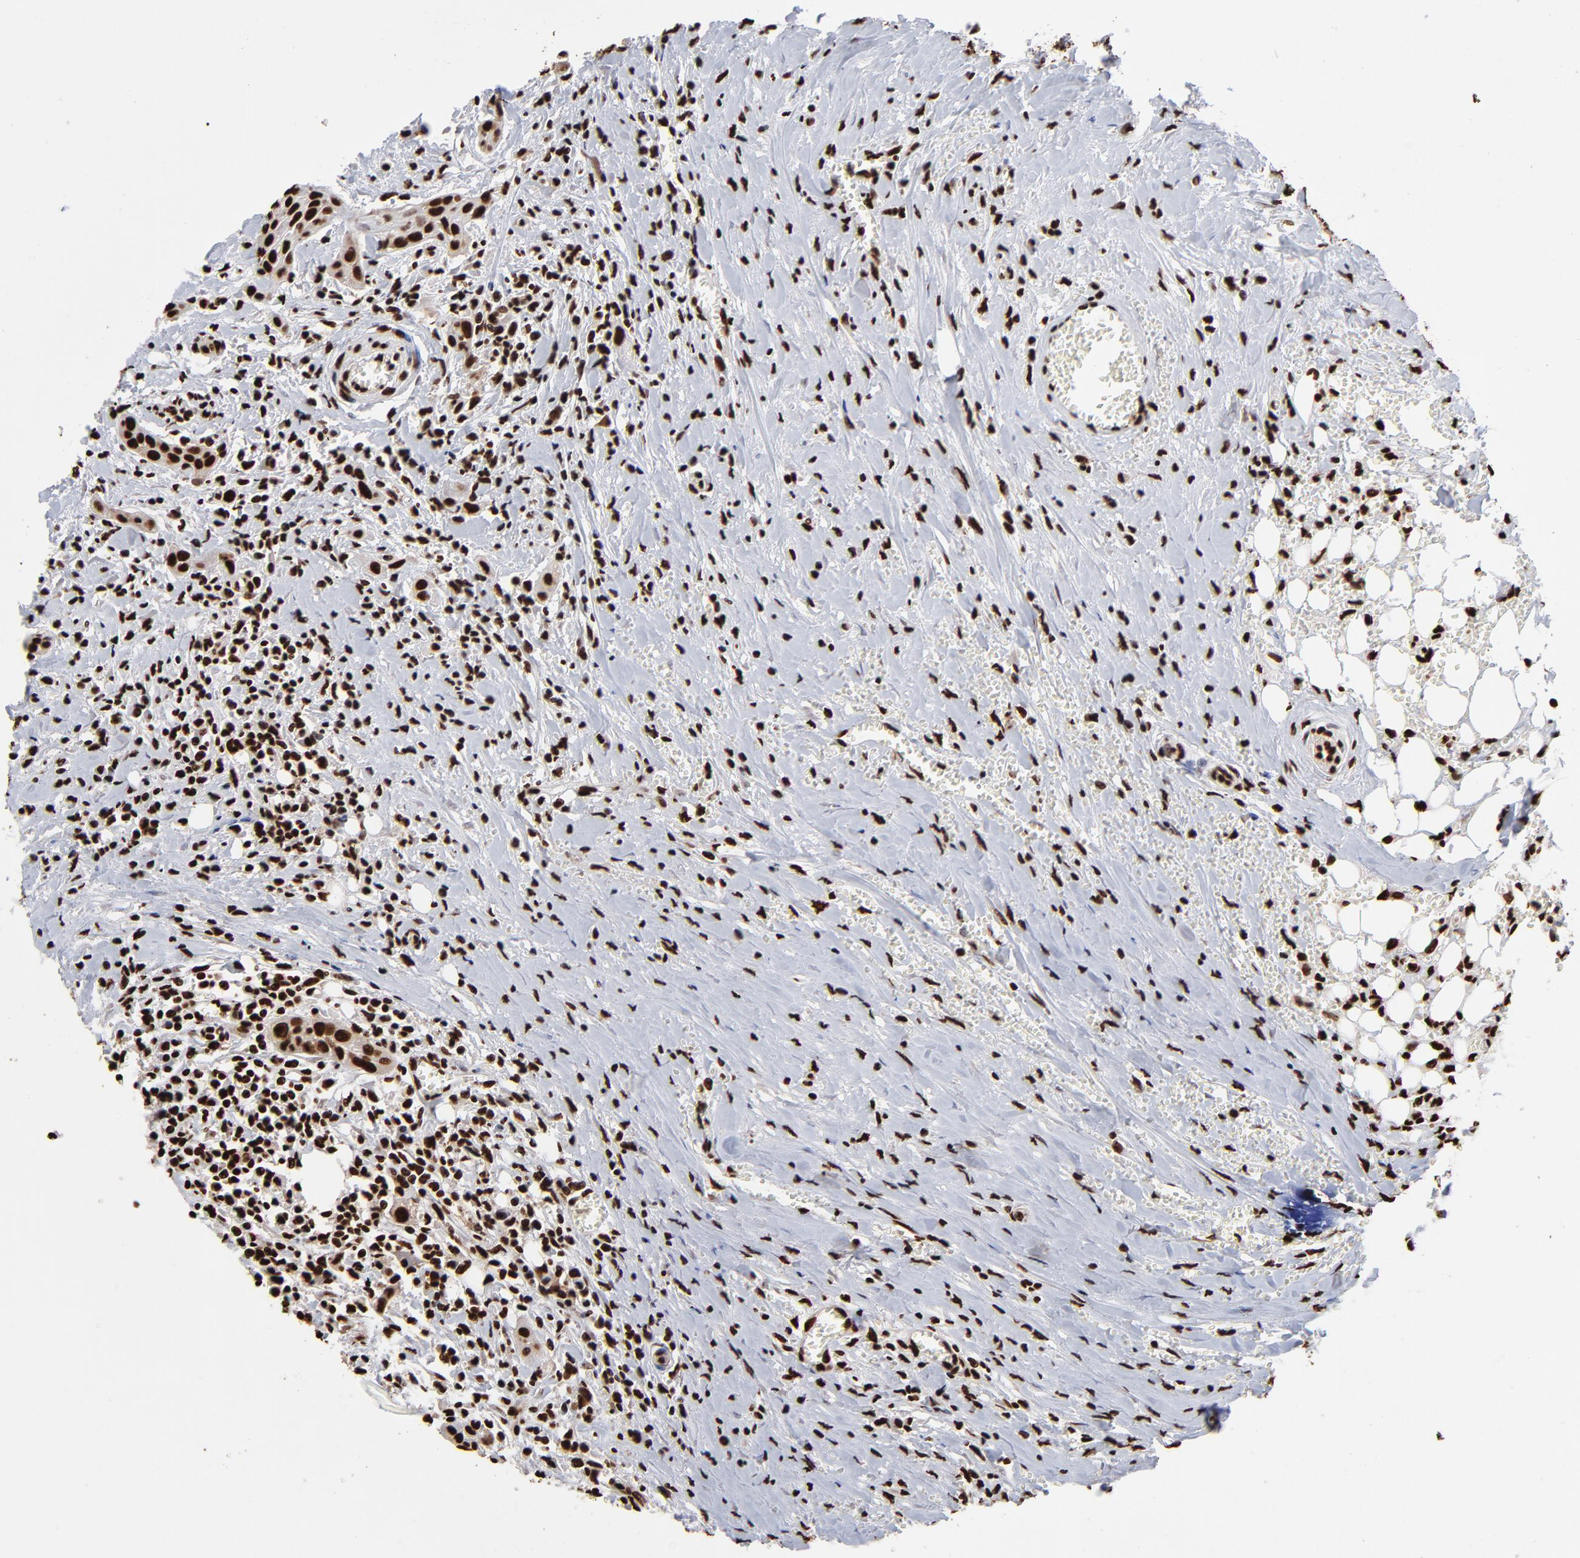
{"staining": {"intensity": "strong", "quantity": ">75%", "location": "nuclear"}, "tissue": "head and neck cancer", "cell_type": "Tumor cells", "image_type": "cancer", "snomed": [{"axis": "morphology", "description": "Squamous cell carcinoma, NOS"}, {"axis": "morphology", "description": "Squamous cell carcinoma, metastatic, NOS"}, {"axis": "topography", "description": "Lymph node"}, {"axis": "topography", "description": "Salivary gland"}, {"axis": "topography", "description": "Head-Neck"}], "caption": "Immunohistochemistry (IHC) staining of head and neck cancer, which shows high levels of strong nuclear staining in about >75% of tumor cells indicating strong nuclear protein positivity. The staining was performed using DAB (brown) for protein detection and nuclei were counterstained in hematoxylin (blue).", "gene": "ZNF544", "patient": {"sex": "female", "age": 74}}